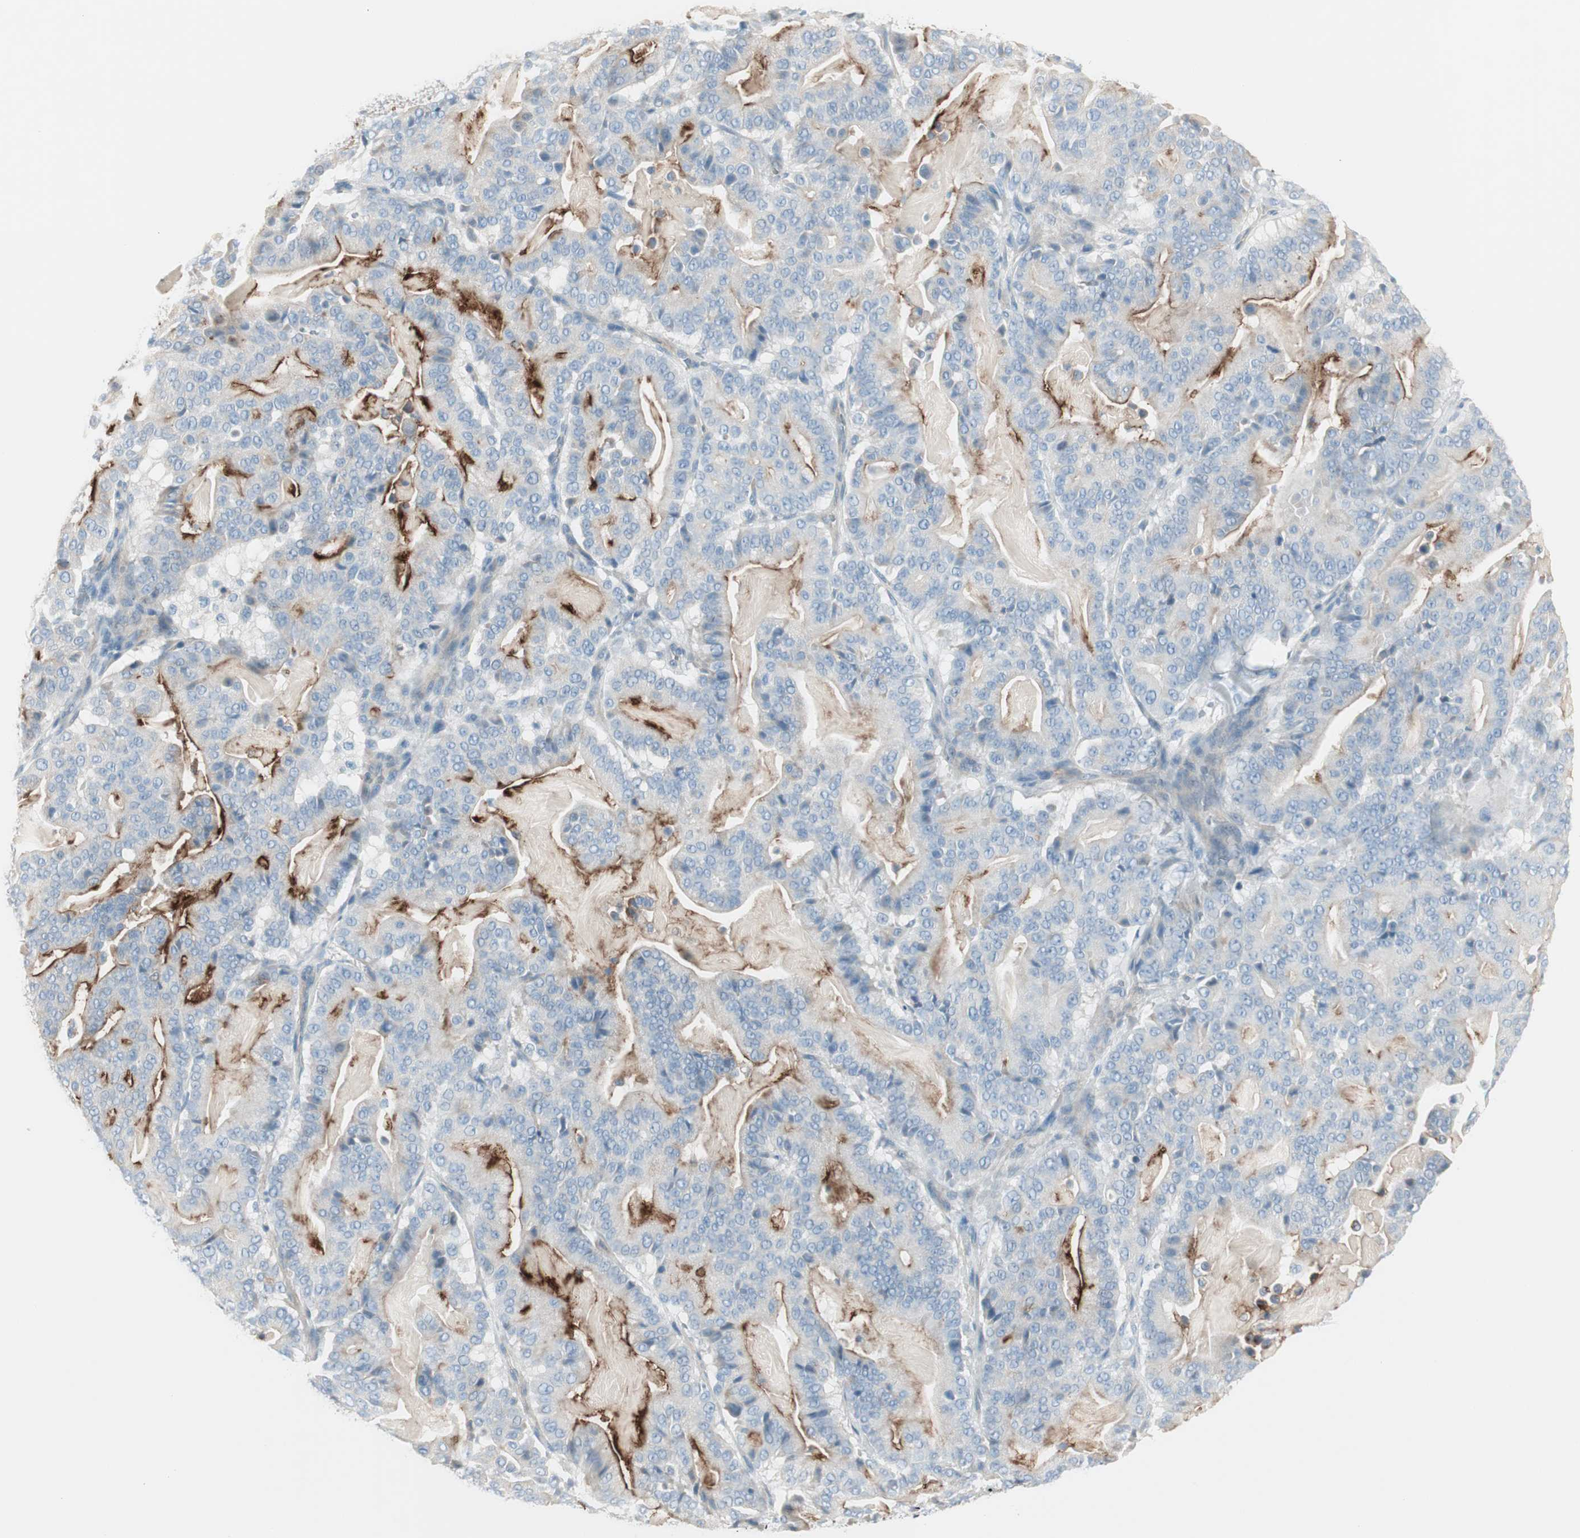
{"staining": {"intensity": "moderate", "quantity": "25%-75%", "location": "cytoplasmic/membranous"}, "tissue": "pancreatic cancer", "cell_type": "Tumor cells", "image_type": "cancer", "snomed": [{"axis": "morphology", "description": "Adenocarcinoma, NOS"}, {"axis": "topography", "description": "Pancreas"}], "caption": "Immunohistochemistry (DAB) staining of pancreatic cancer (adenocarcinoma) displays moderate cytoplasmic/membranous protein staining in about 25%-75% of tumor cells.", "gene": "CDHR5", "patient": {"sex": "male", "age": 63}}